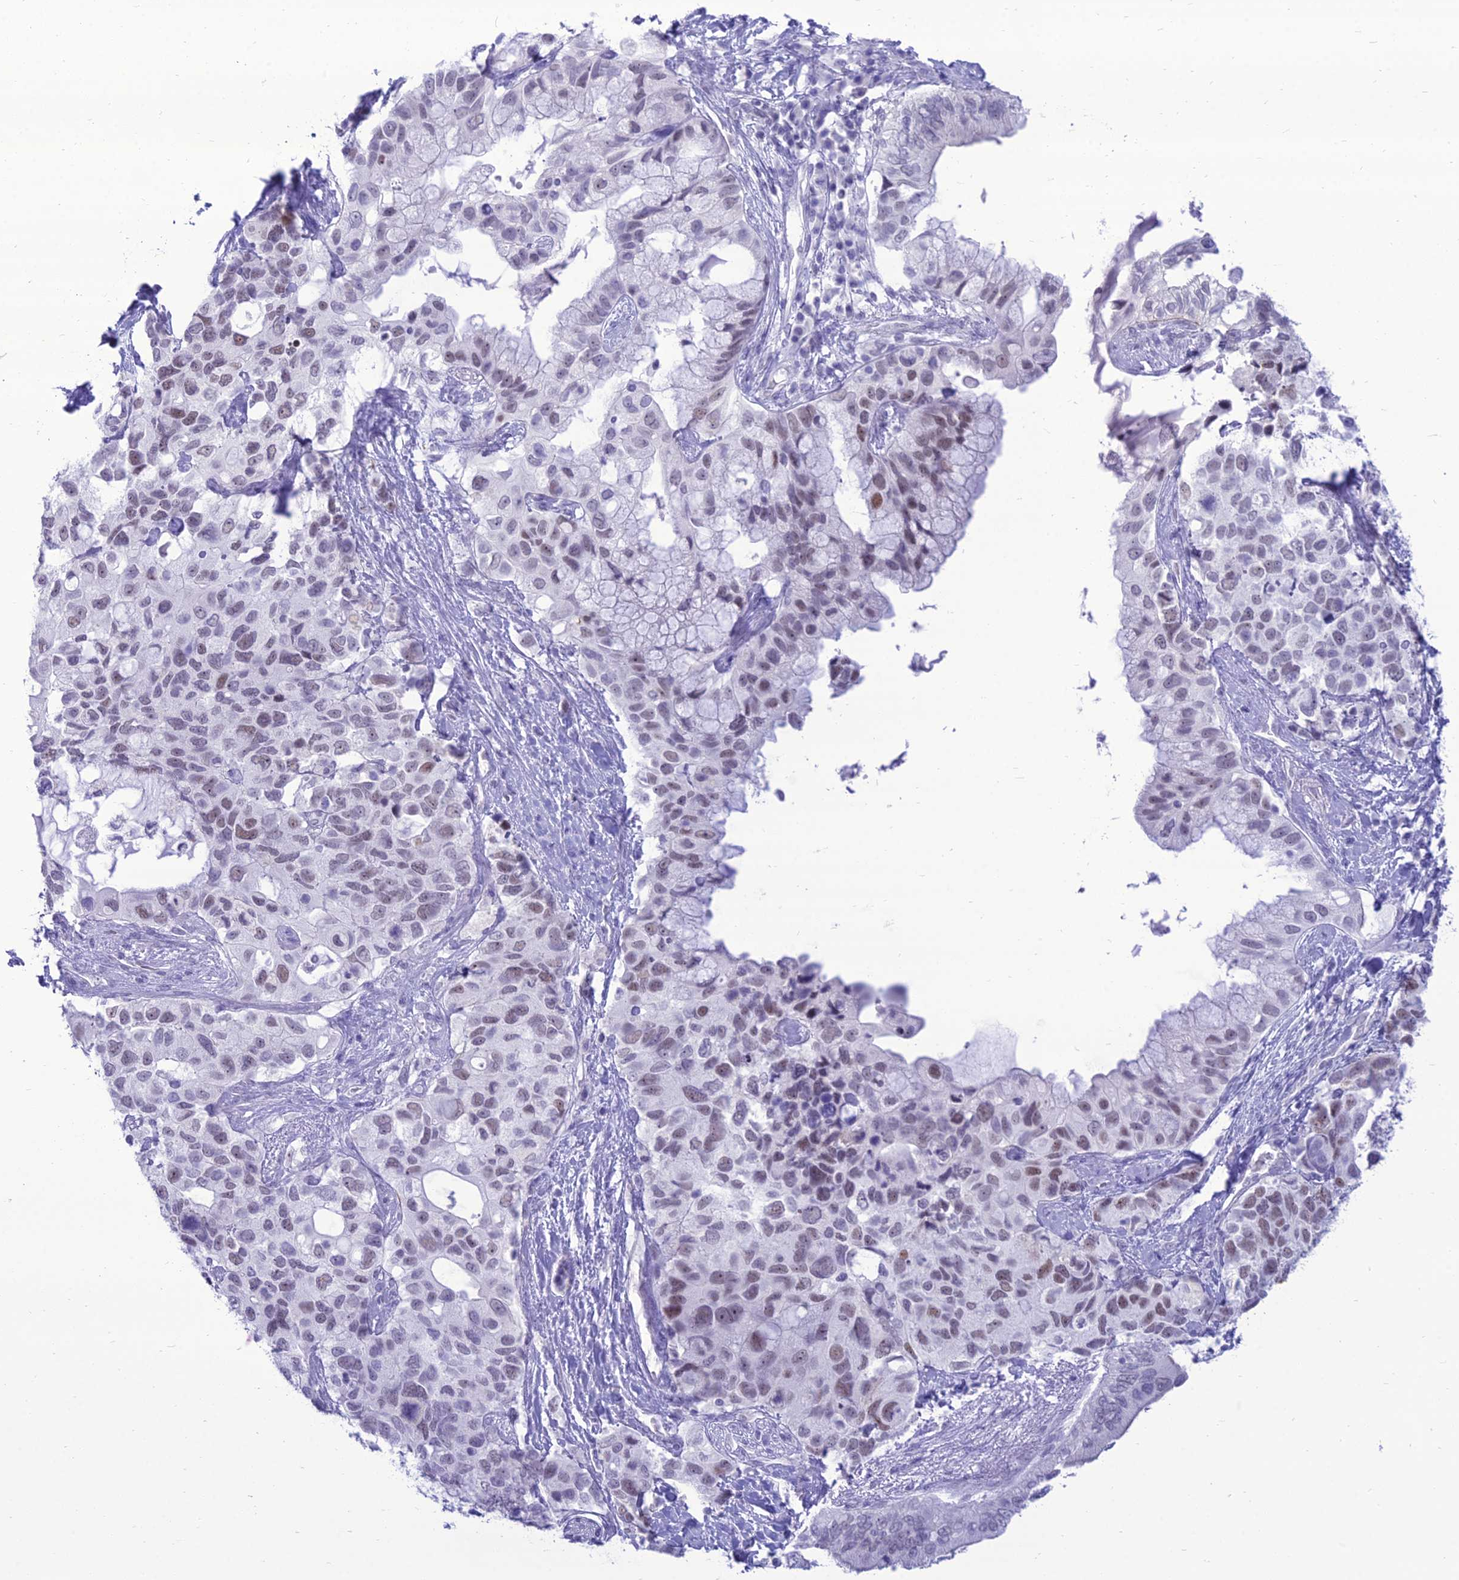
{"staining": {"intensity": "weak", "quantity": ">75%", "location": "nuclear"}, "tissue": "pancreatic cancer", "cell_type": "Tumor cells", "image_type": "cancer", "snomed": [{"axis": "morphology", "description": "Adenocarcinoma, NOS"}, {"axis": "topography", "description": "Pancreas"}], "caption": "This is a histology image of immunohistochemistry (IHC) staining of adenocarcinoma (pancreatic), which shows weak expression in the nuclear of tumor cells.", "gene": "DHX40", "patient": {"sex": "female", "age": 56}}